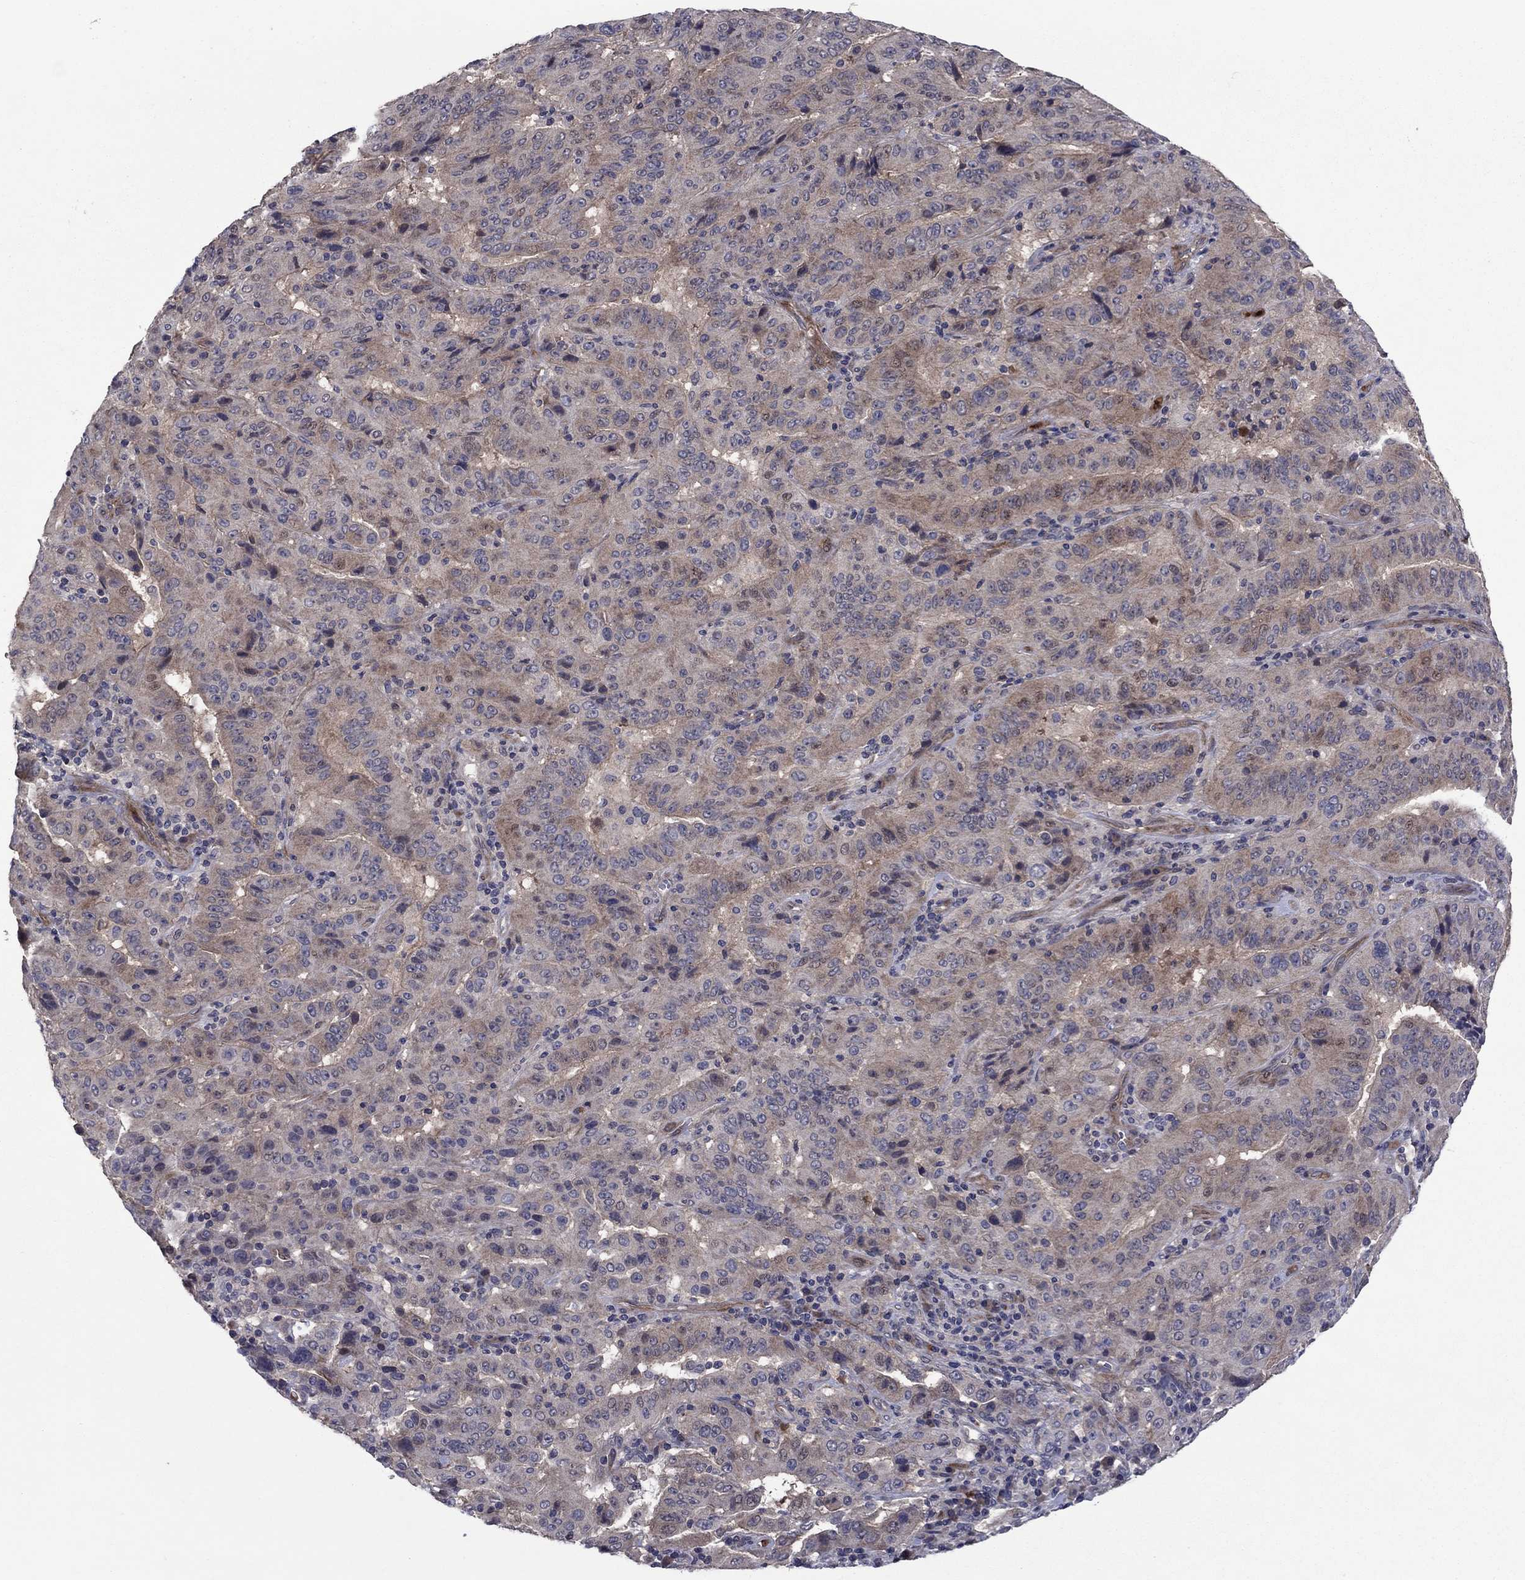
{"staining": {"intensity": "weak", "quantity": "25%-75%", "location": "cytoplasmic/membranous"}, "tissue": "pancreatic cancer", "cell_type": "Tumor cells", "image_type": "cancer", "snomed": [{"axis": "morphology", "description": "Adenocarcinoma, NOS"}, {"axis": "topography", "description": "Pancreas"}], "caption": "Immunohistochemistry staining of pancreatic cancer (adenocarcinoma), which displays low levels of weak cytoplasmic/membranous positivity in about 25%-75% of tumor cells indicating weak cytoplasmic/membranous protein staining. The staining was performed using DAB (3,3'-diaminobenzidine) (brown) for protein detection and nuclei were counterstained in hematoxylin (blue).", "gene": "MSRB1", "patient": {"sex": "male", "age": 63}}